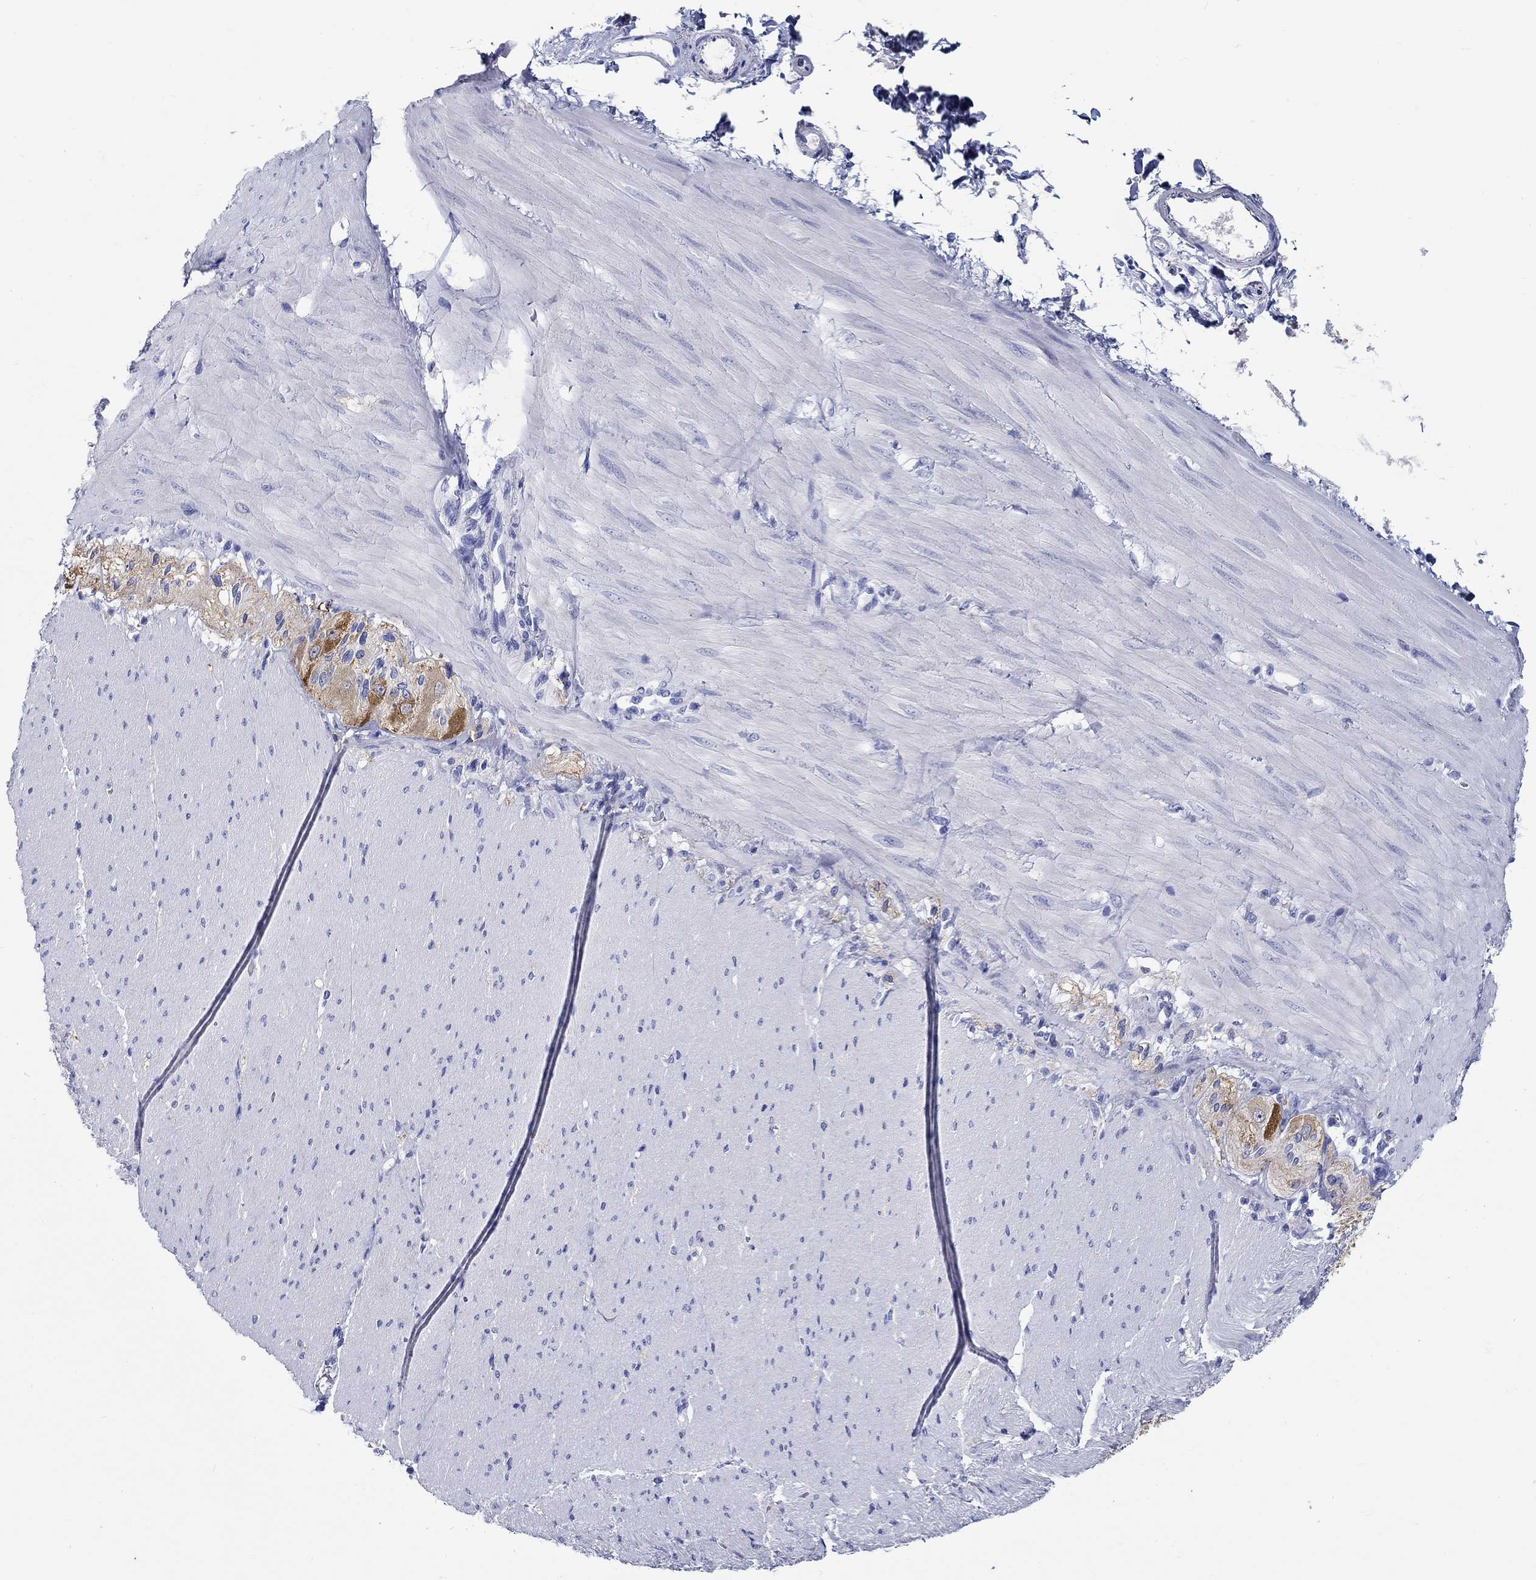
{"staining": {"intensity": "negative", "quantity": "none", "location": "none"}, "tissue": "soft tissue", "cell_type": "Fibroblasts", "image_type": "normal", "snomed": [{"axis": "morphology", "description": "Normal tissue, NOS"}, {"axis": "topography", "description": "Smooth muscle"}, {"axis": "topography", "description": "Duodenum"}, {"axis": "topography", "description": "Peripheral nerve tissue"}], "caption": "This is an immunohistochemistry (IHC) histopathology image of normal human soft tissue. There is no expression in fibroblasts.", "gene": "FBXO2", "patient": {"sex": "female", "age": 61}}